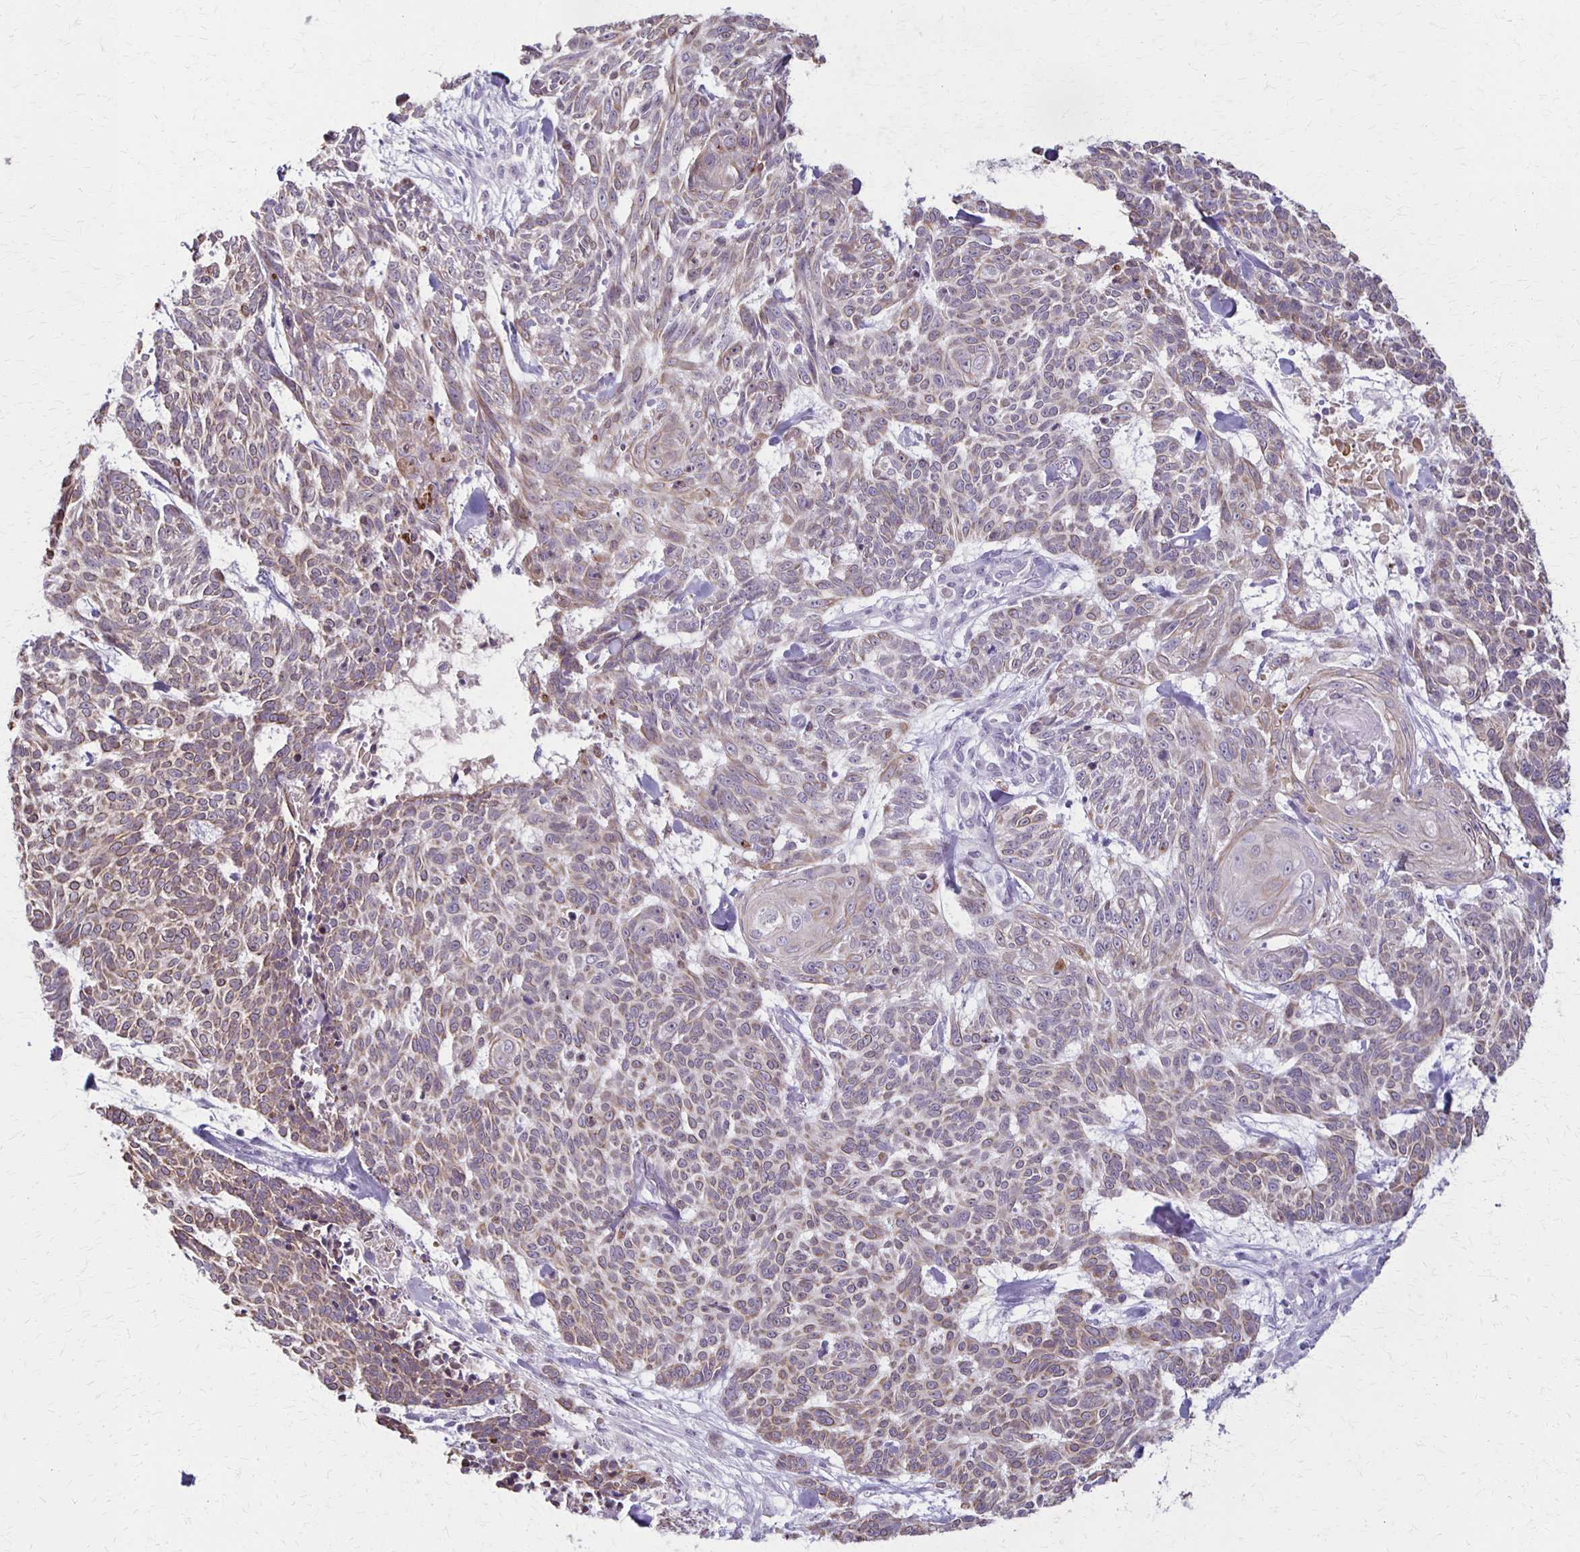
{"staining": {"intensity": "weak", "quantity": "25%-75%", "location": "cytoplasmic/membranous"}, "tissue": "skin cancer", "cell_type": "Tumor cells", "image_type": "cancer", "snomed": [{"axis": "morphology", "description": "Basal cell carcinoma"}, {"axis": "topography", "description": "Skin"}], "caption": "Protein analysis of skin cancer tissue shows weak cytoplasmic/membranous positivity in approximately 25%-75% of tumor cells.", "gene": "SLC35E2B", "patient": {"sex": "female", "age": 93}}